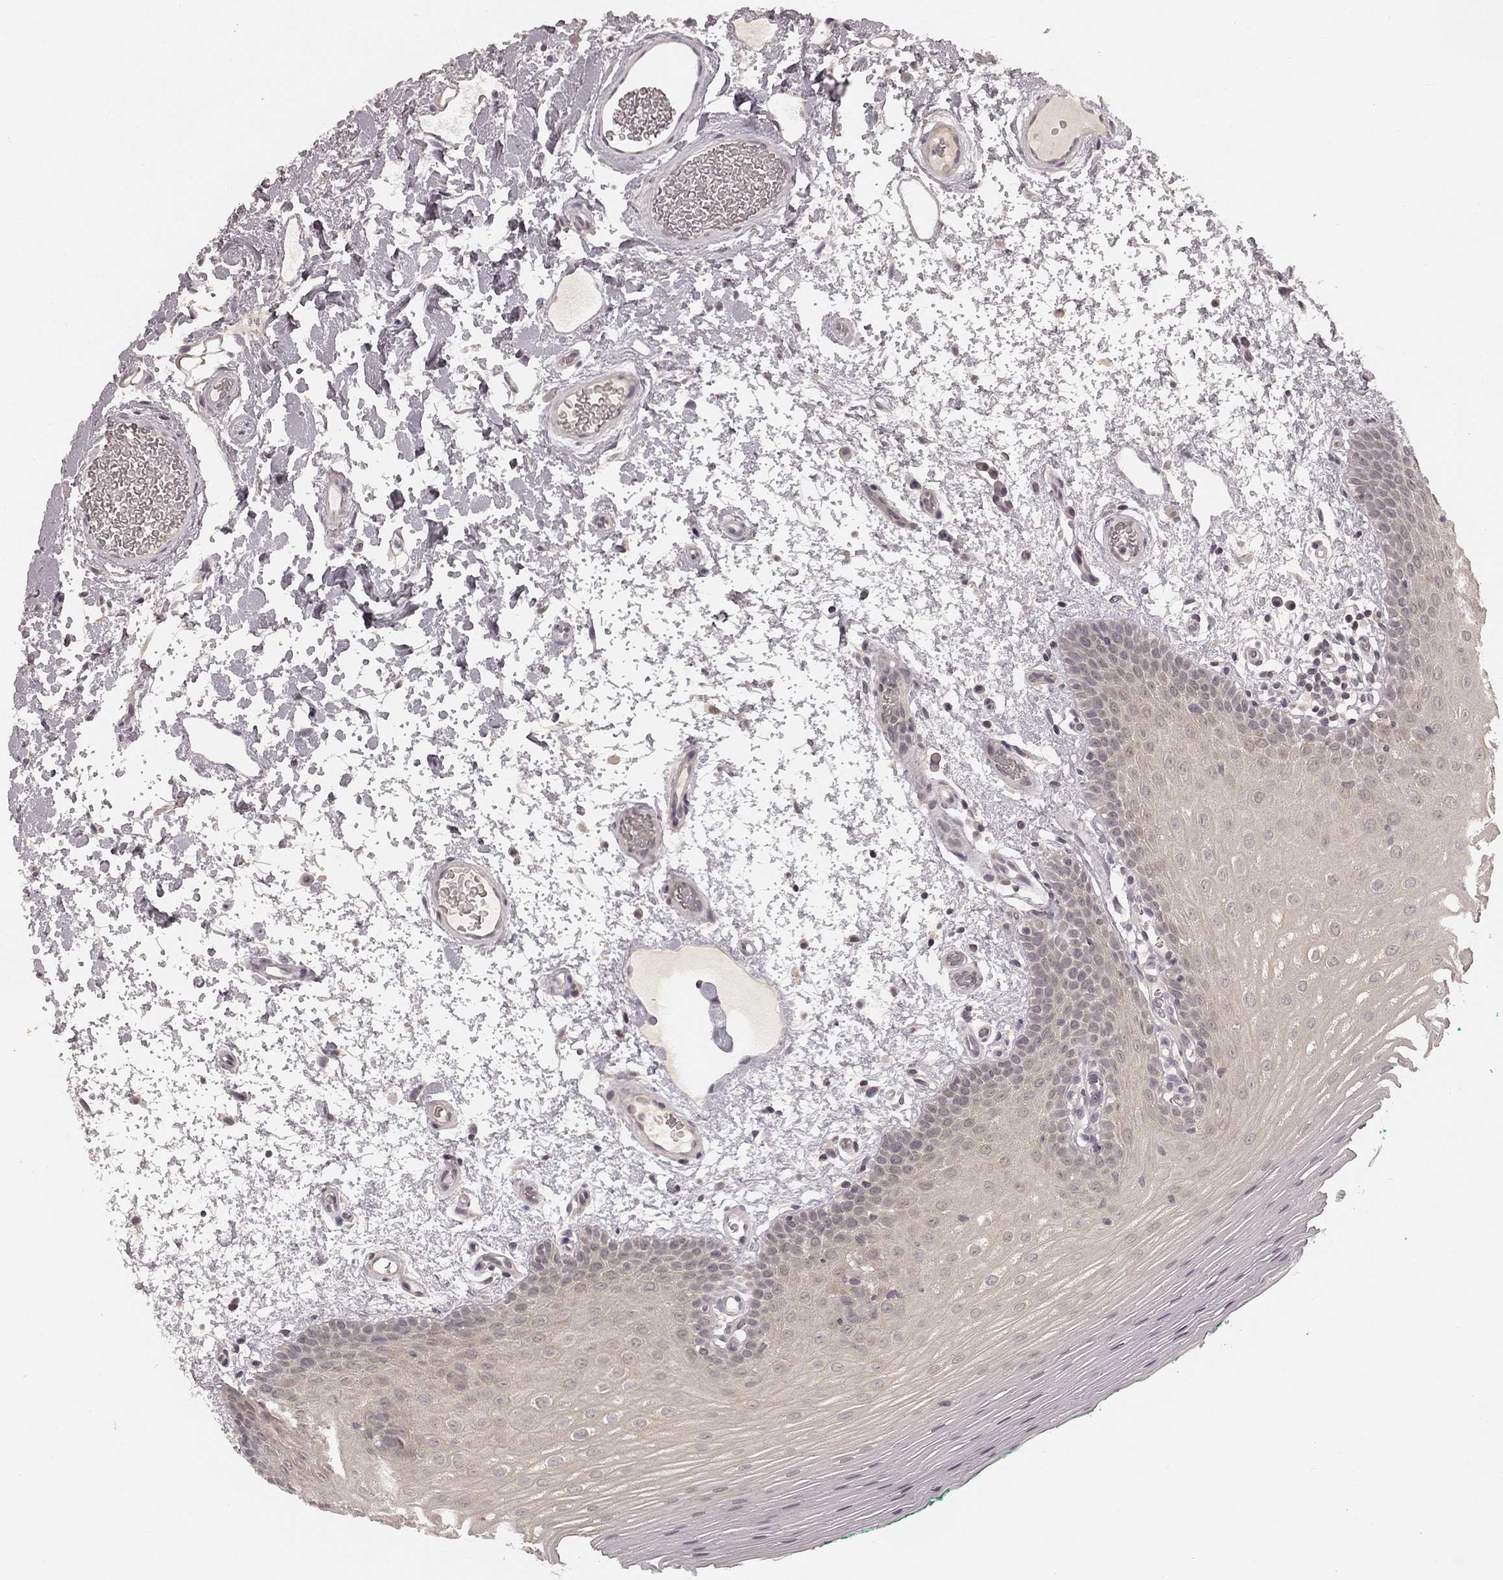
{"staining": {"intensity": "weak", "quantity": "25%-75%", "location": "cytoplasmic/membranous"}, "tissue": "oral mucosa", "cell_type": "Squamous epithelial cells", "image_type": "normal", "snomed": [{"axis": "morphology", "description": "Normal tissue, NOS"}, {"axis": "morphology", "description": "Squamous cell carcinoma, NOS"}, {"axis": "topography", "description": "Oral tissue"}, {"axis": "topography", "description": "Head-Neck"}], "caption": "Oral mucosa stained with DAB IHC displays low levels of weak cytoplasmic/membranous staining in about 25%-75% of squamous epithelial cells.", "gene": "HCN4", "patient": {"sex": "male", "age": 78}}